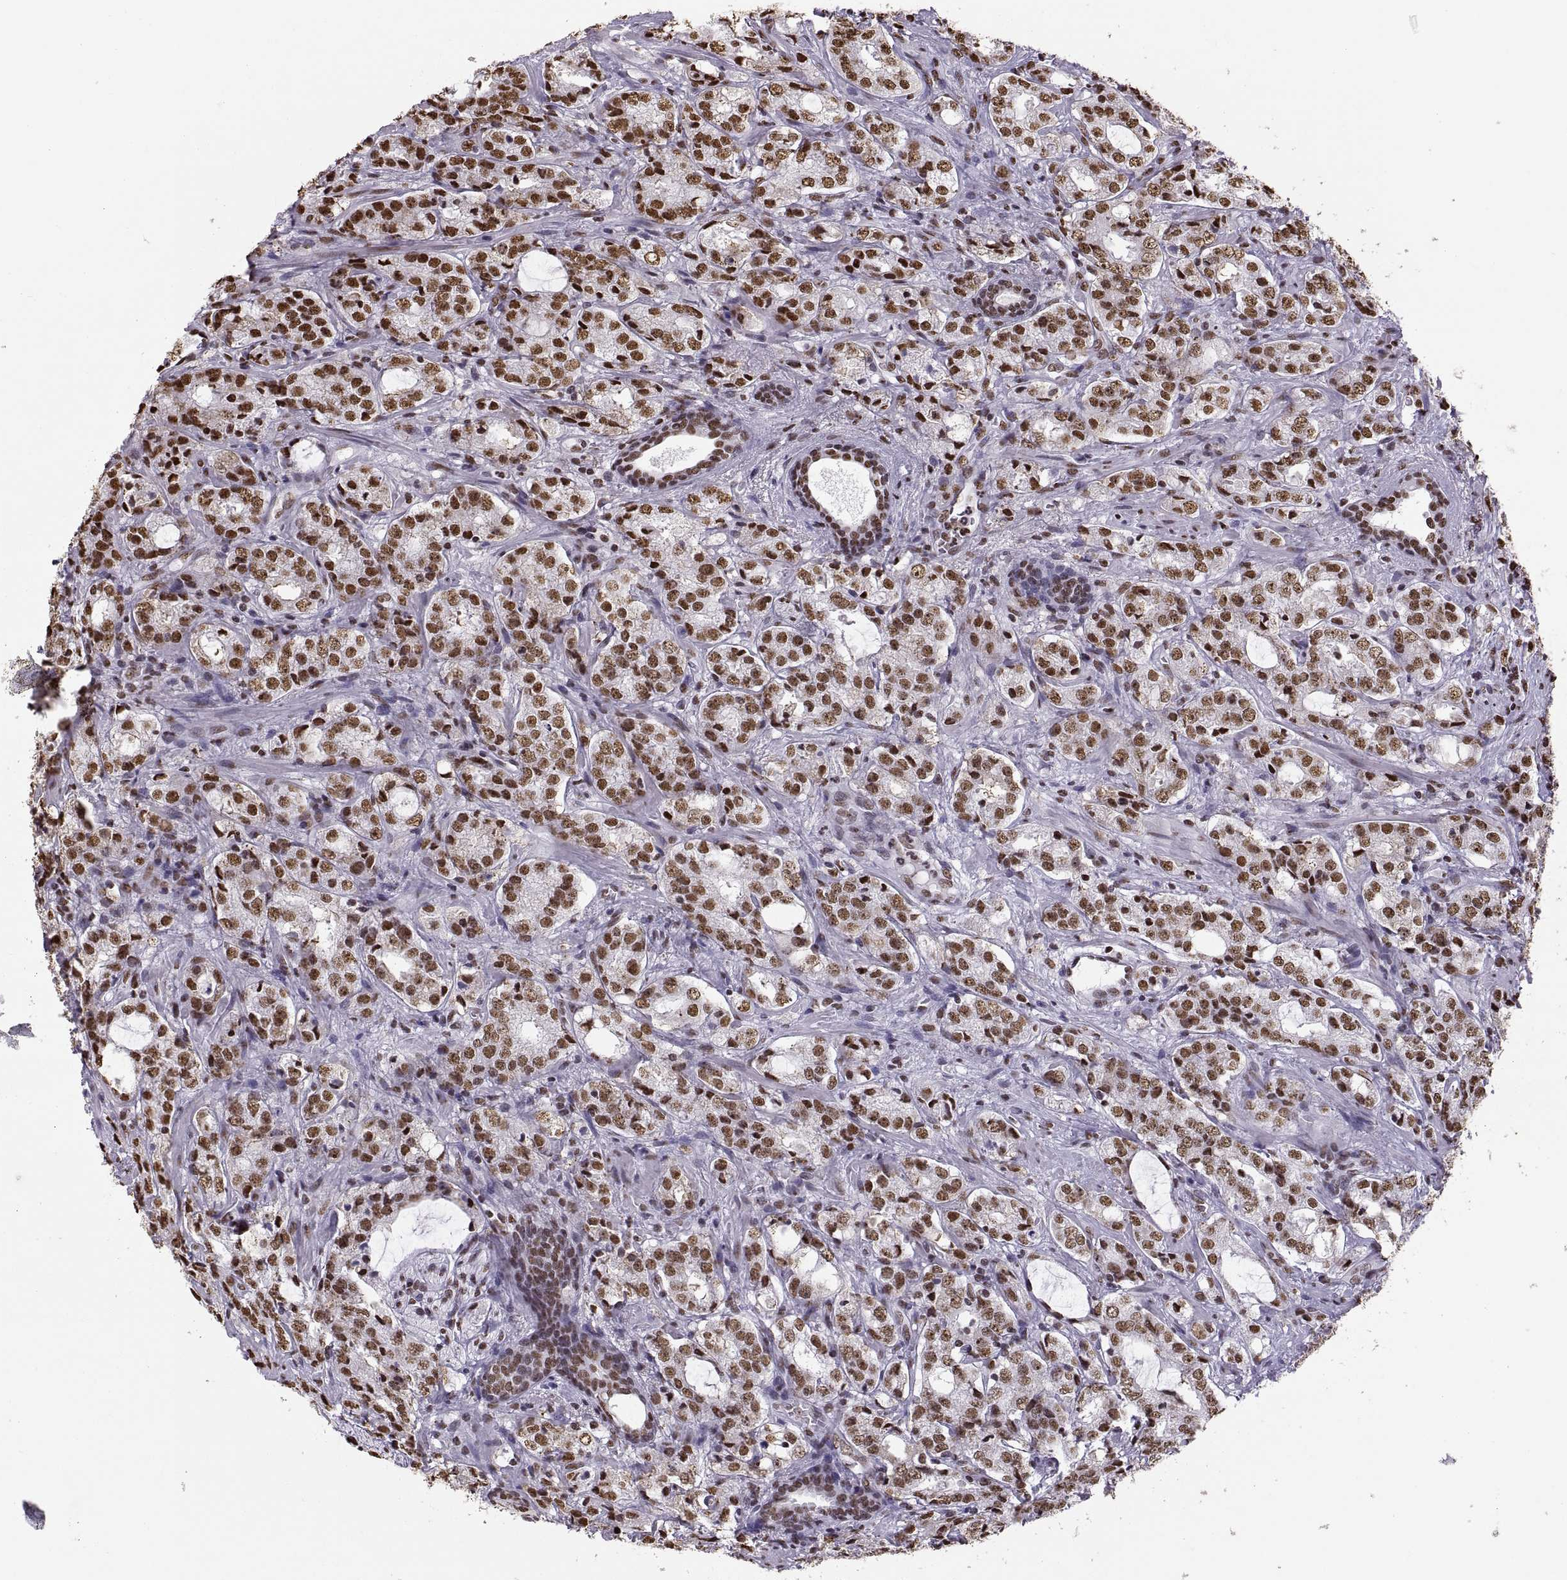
{"staining": {"intensity": "strong", "quantity": "25%-75%", "location": "nuclear"}, "tissue": "prostate cancer", "cell_type": "Tumor cells", "image_type": "cancer", "snomed": [{"axis": "morphology", "description": "Adenocarcinoma, NOS"}, {"axis": "topography", "description": "Prostate"}], "caption": "A brown stain shows strong nuclear expression of a protein in human prostate cancer tumor cells.", "gene": "SNAI1", "patient": {"sex": "male", "age": 66}}